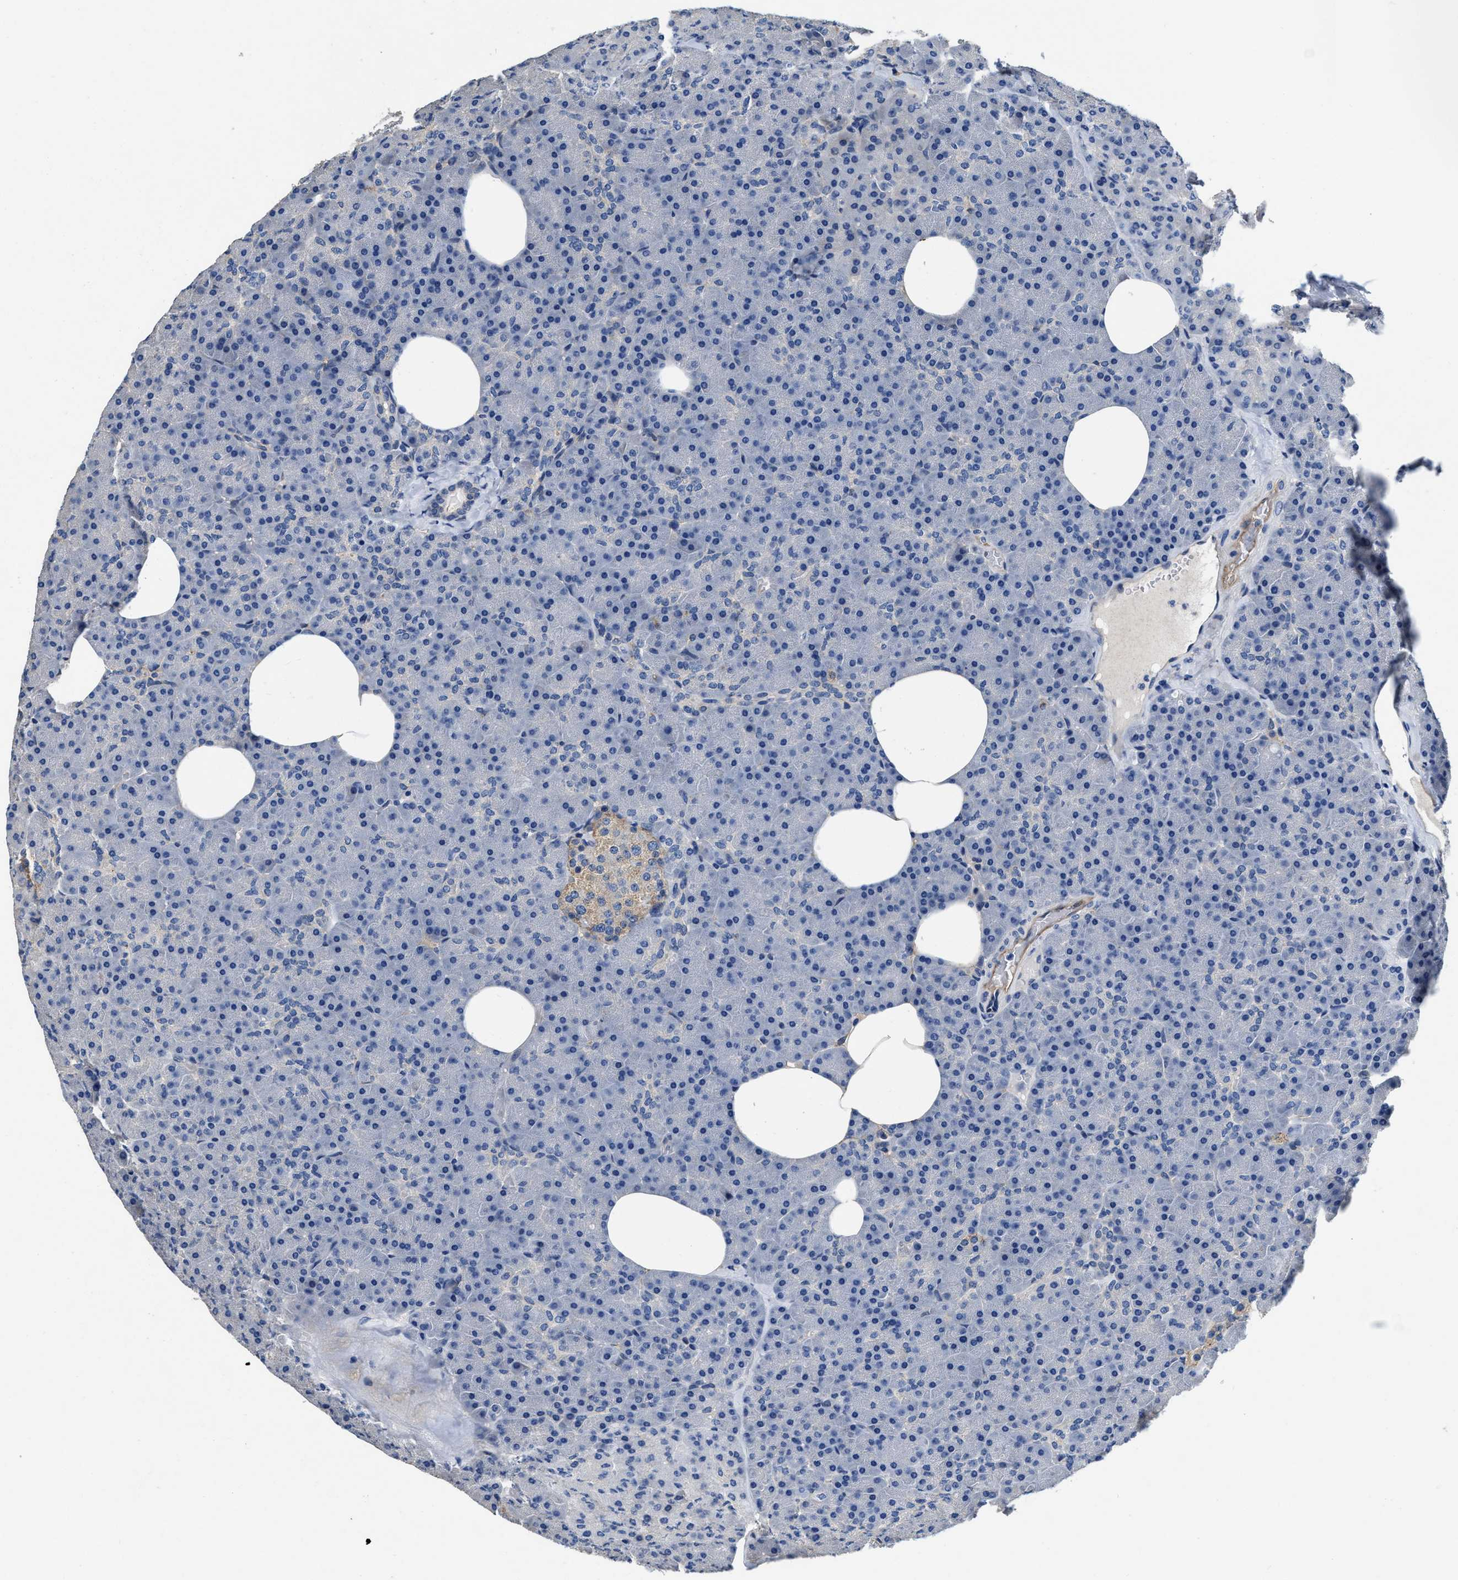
{"staining": {"intensity": "negative", "quantity": "none", "location": "none"}, "tissue": "pancreas", "cell_type": "Exocrine glandular cells", "image_type": "normal", "snomed": [{"axis": "morphology", "description": "Normal tissue, NOS"}, {"axis": "morphology", "description": "Carcinoid, malignant, NOS"}, {"axis": "topography", "description": "Pancreas"}], "caption": "A high-resolution image shows immunohistochemistry staining of benign pancreas, which demonstrates no significant expression in exocrine glandular cells.", "gene": "PEG10", "patient": {"sex": "female", "age": 35}}